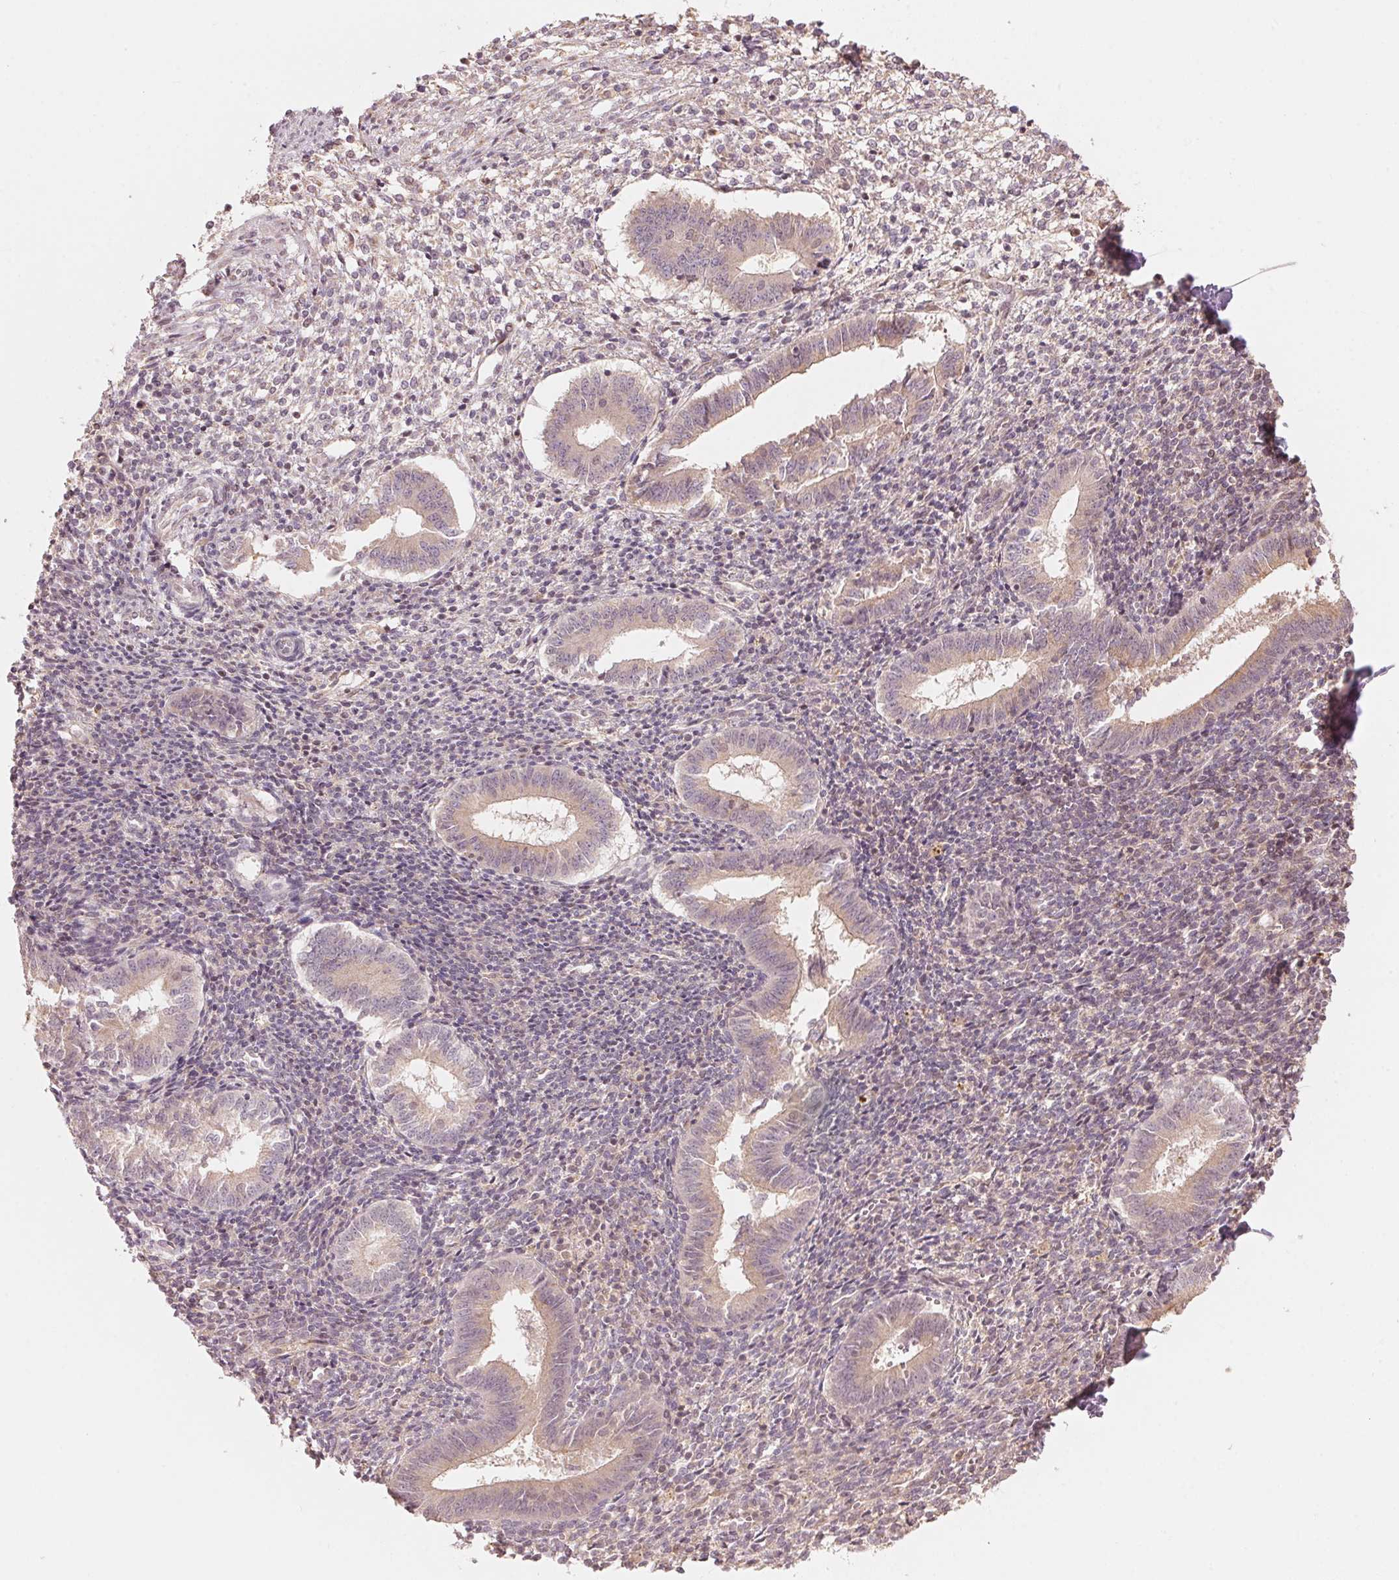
{"staining": {"intensity": "negative", "quantity": "none", "location": "none"}, "tissue": "endometrium", "cell_type": "Cells in endometrial stroma", "image_type": "normal", "snomed": [{"axis": "morphology", "description": "Normal tissue, NOS"}, {"axis": "topography", "description": "Endometrium"}], "caption": "The micrograph shows no staining of cells in endometrial stroma in benign endometrium.", "gene": "PRKN", "patient": {"sex": "female", "age": 25}}